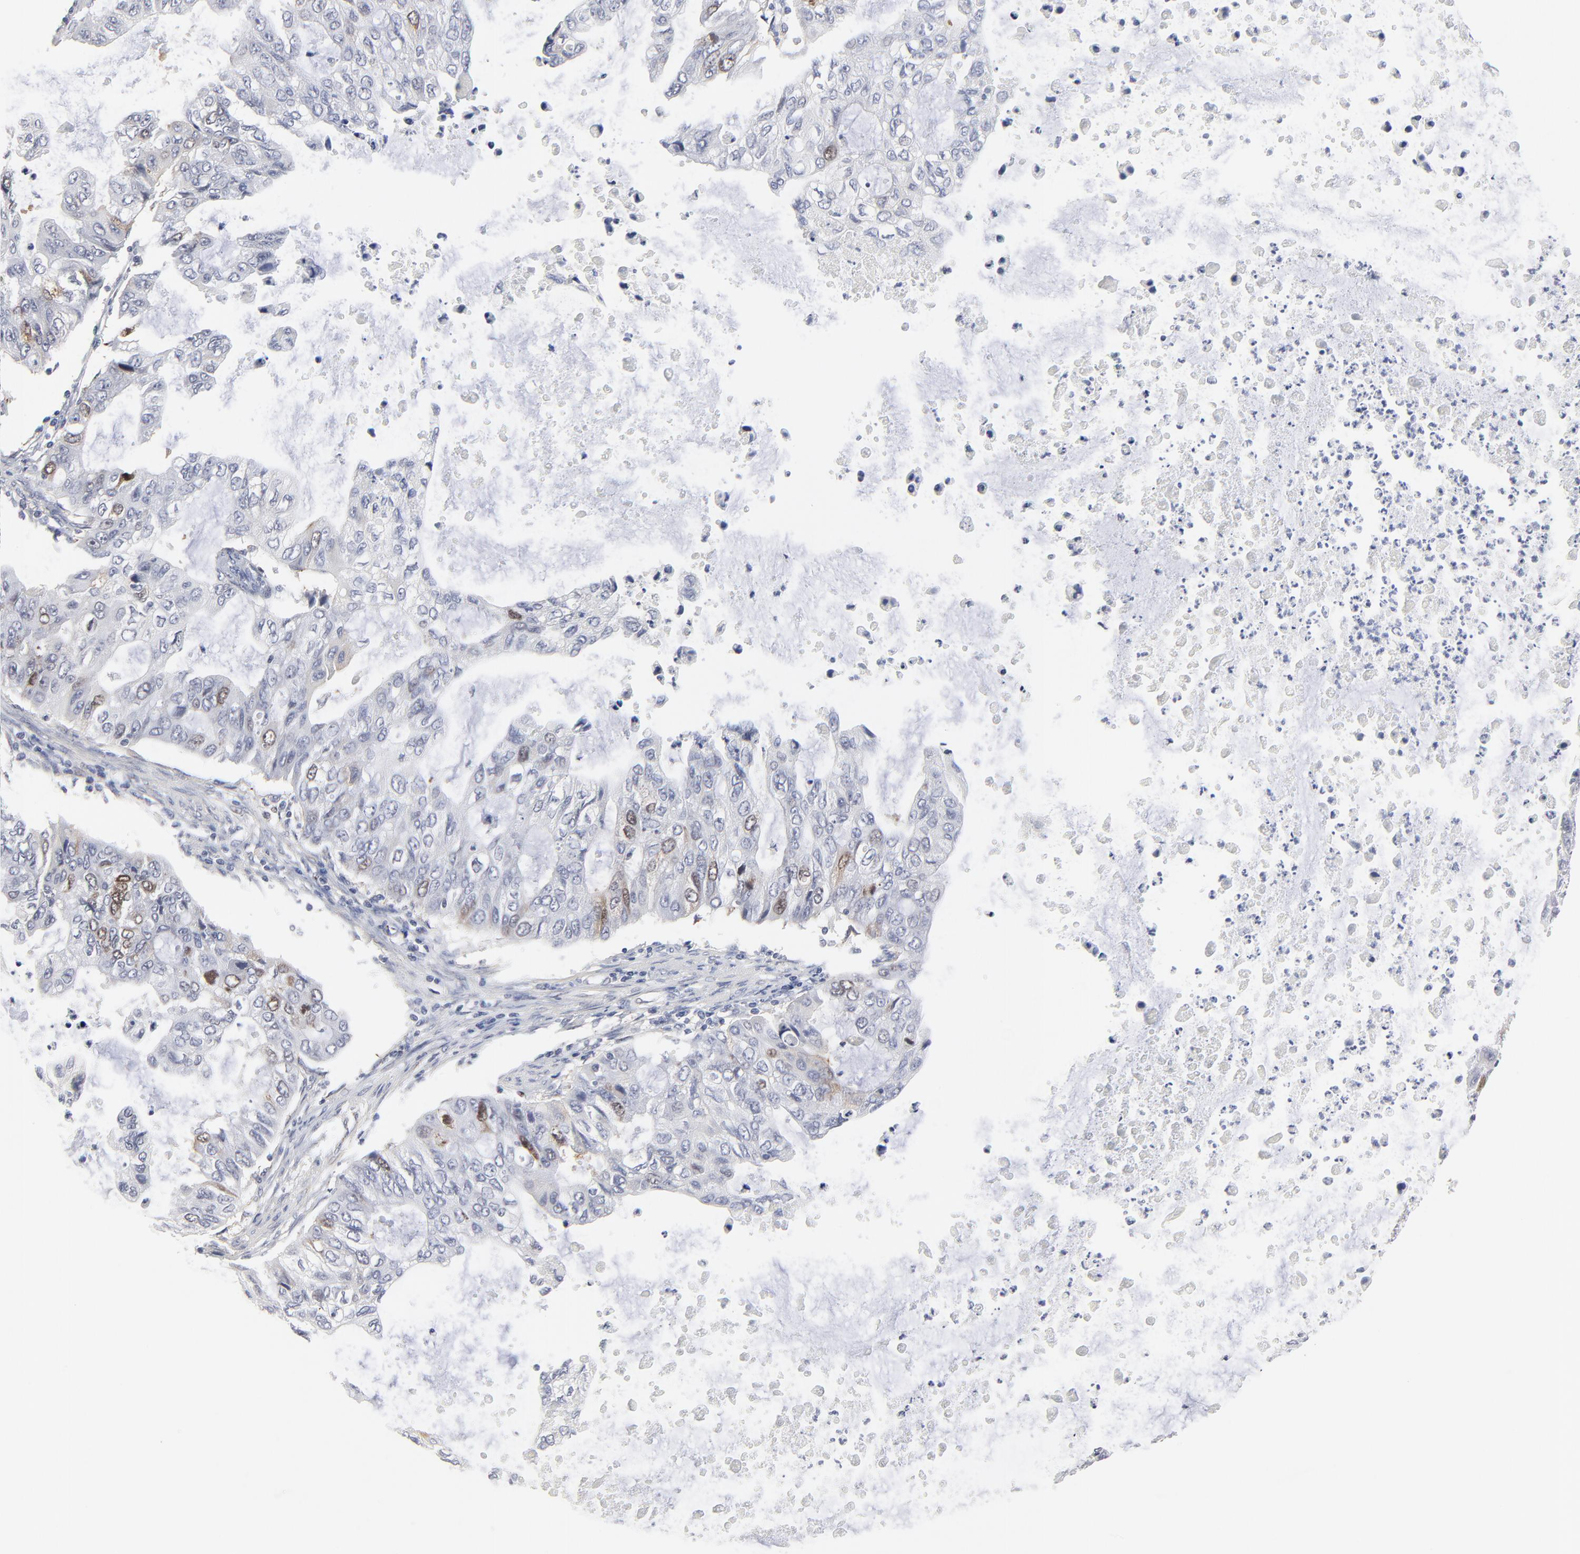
{"staining": {"intensity": "weak", "quantity": "<25%", "location": "nuclear"}, "tissue": "stomach cancer", "cell_type": "Tumor cells", "image_type": "cancer", "snomed": [{"axis": "morphology", "description": "Adenocarcinoma, NOS"}, {"axis": "topography", "description": "Stomach, upper"}], "caption": "An image of stomach adenocarcinoma stained for a protein demonstrates no brown staining in tumor cells.", "gene": "AURKA", "patient": {"sex": "female", "age": 52}}